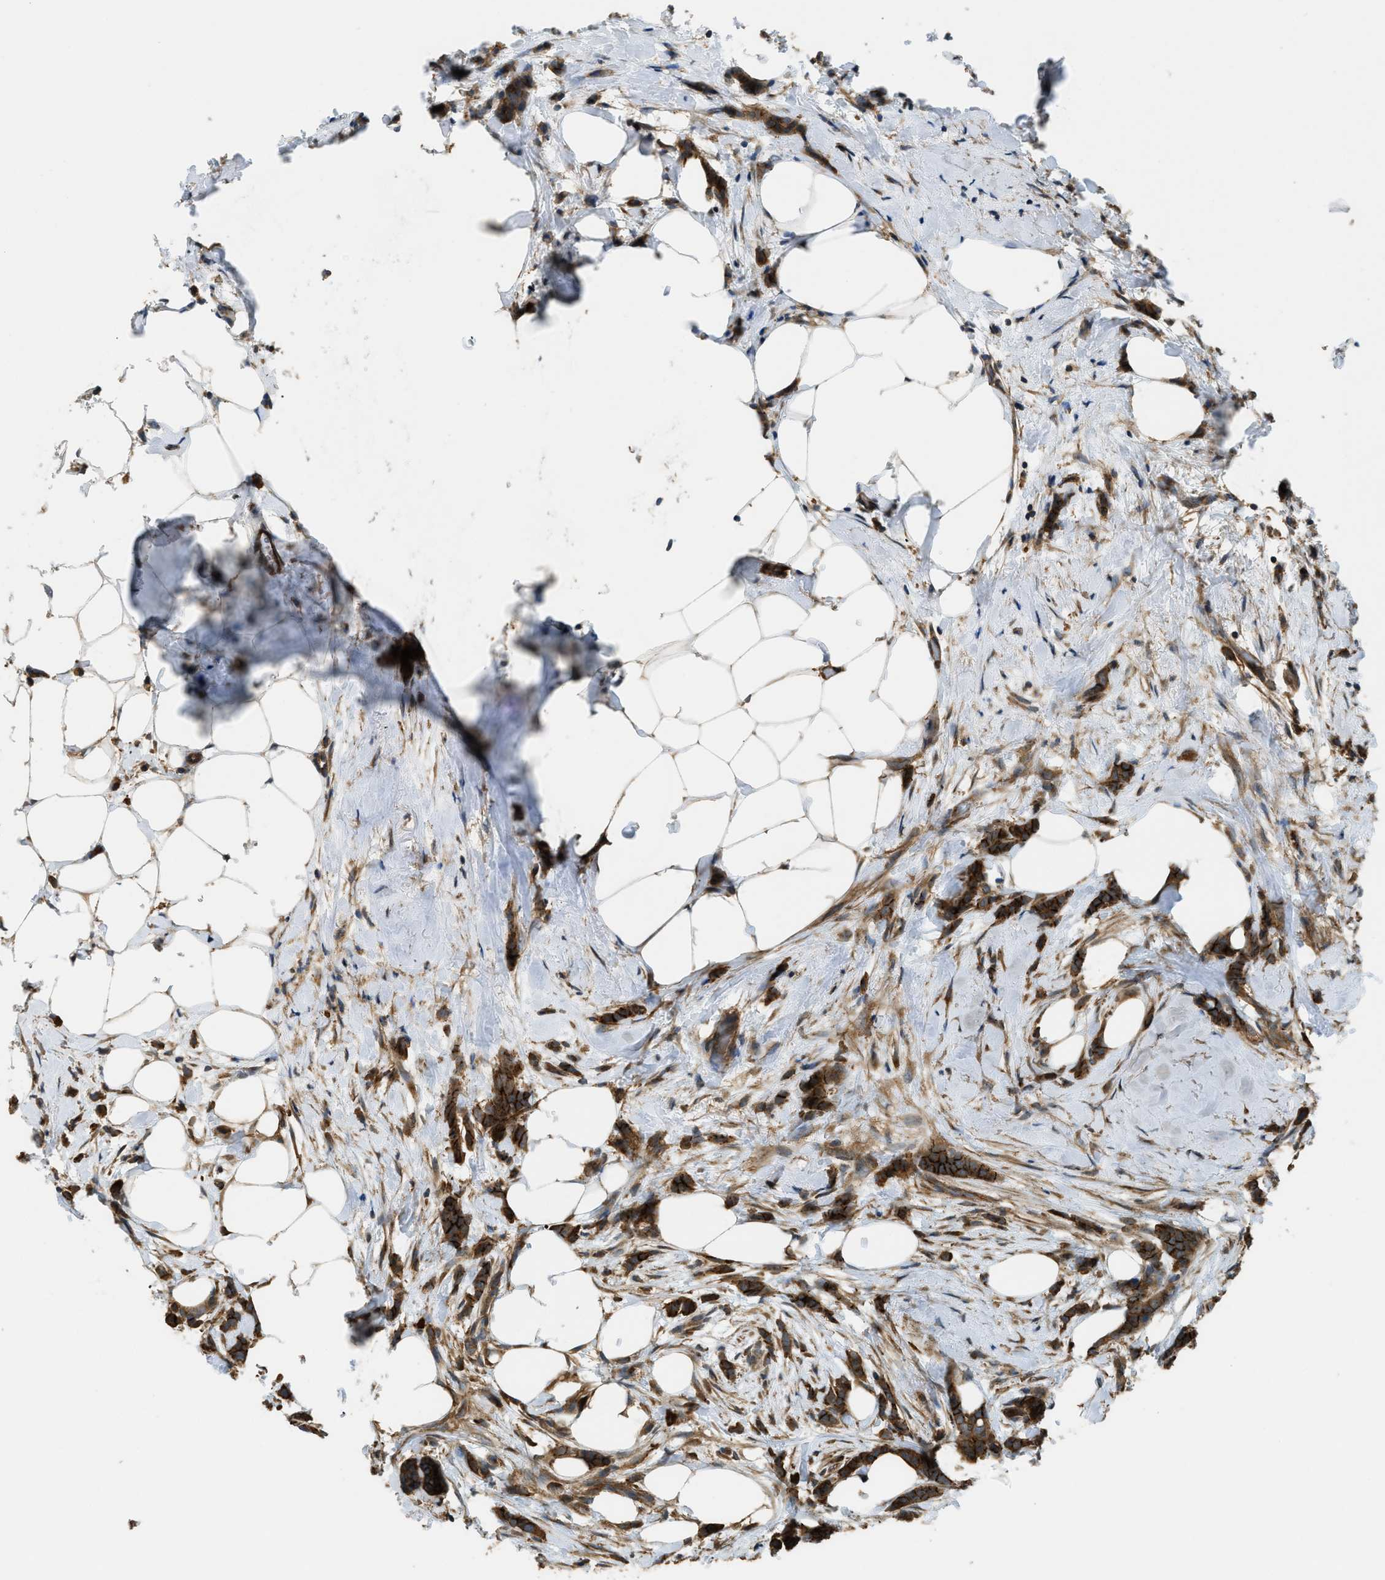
{"staining": {"intensity": "strong", "quantity": ">75%", "location": "cytoplasmic/membranous"}, "tissue": "breast cancer", "cell_type": "Tumor cells", "image_type": "cancer", "snomed": [{"axis": "morphology", "description": "Lobular carcinoma, in situ"}, {"axis": "morphology", "description": "Lobular carcinoma"}, {"axis": "topography", "description": "Breast"}], "caption": "Protein staining of lobular carcinoma in situ (breast) tissue reveals strong cytoplasmic/membranous positivity in approximately >75% of tumor cells.", "gene": "BAG4", "patient": {"sex": "female", "age": 41}}